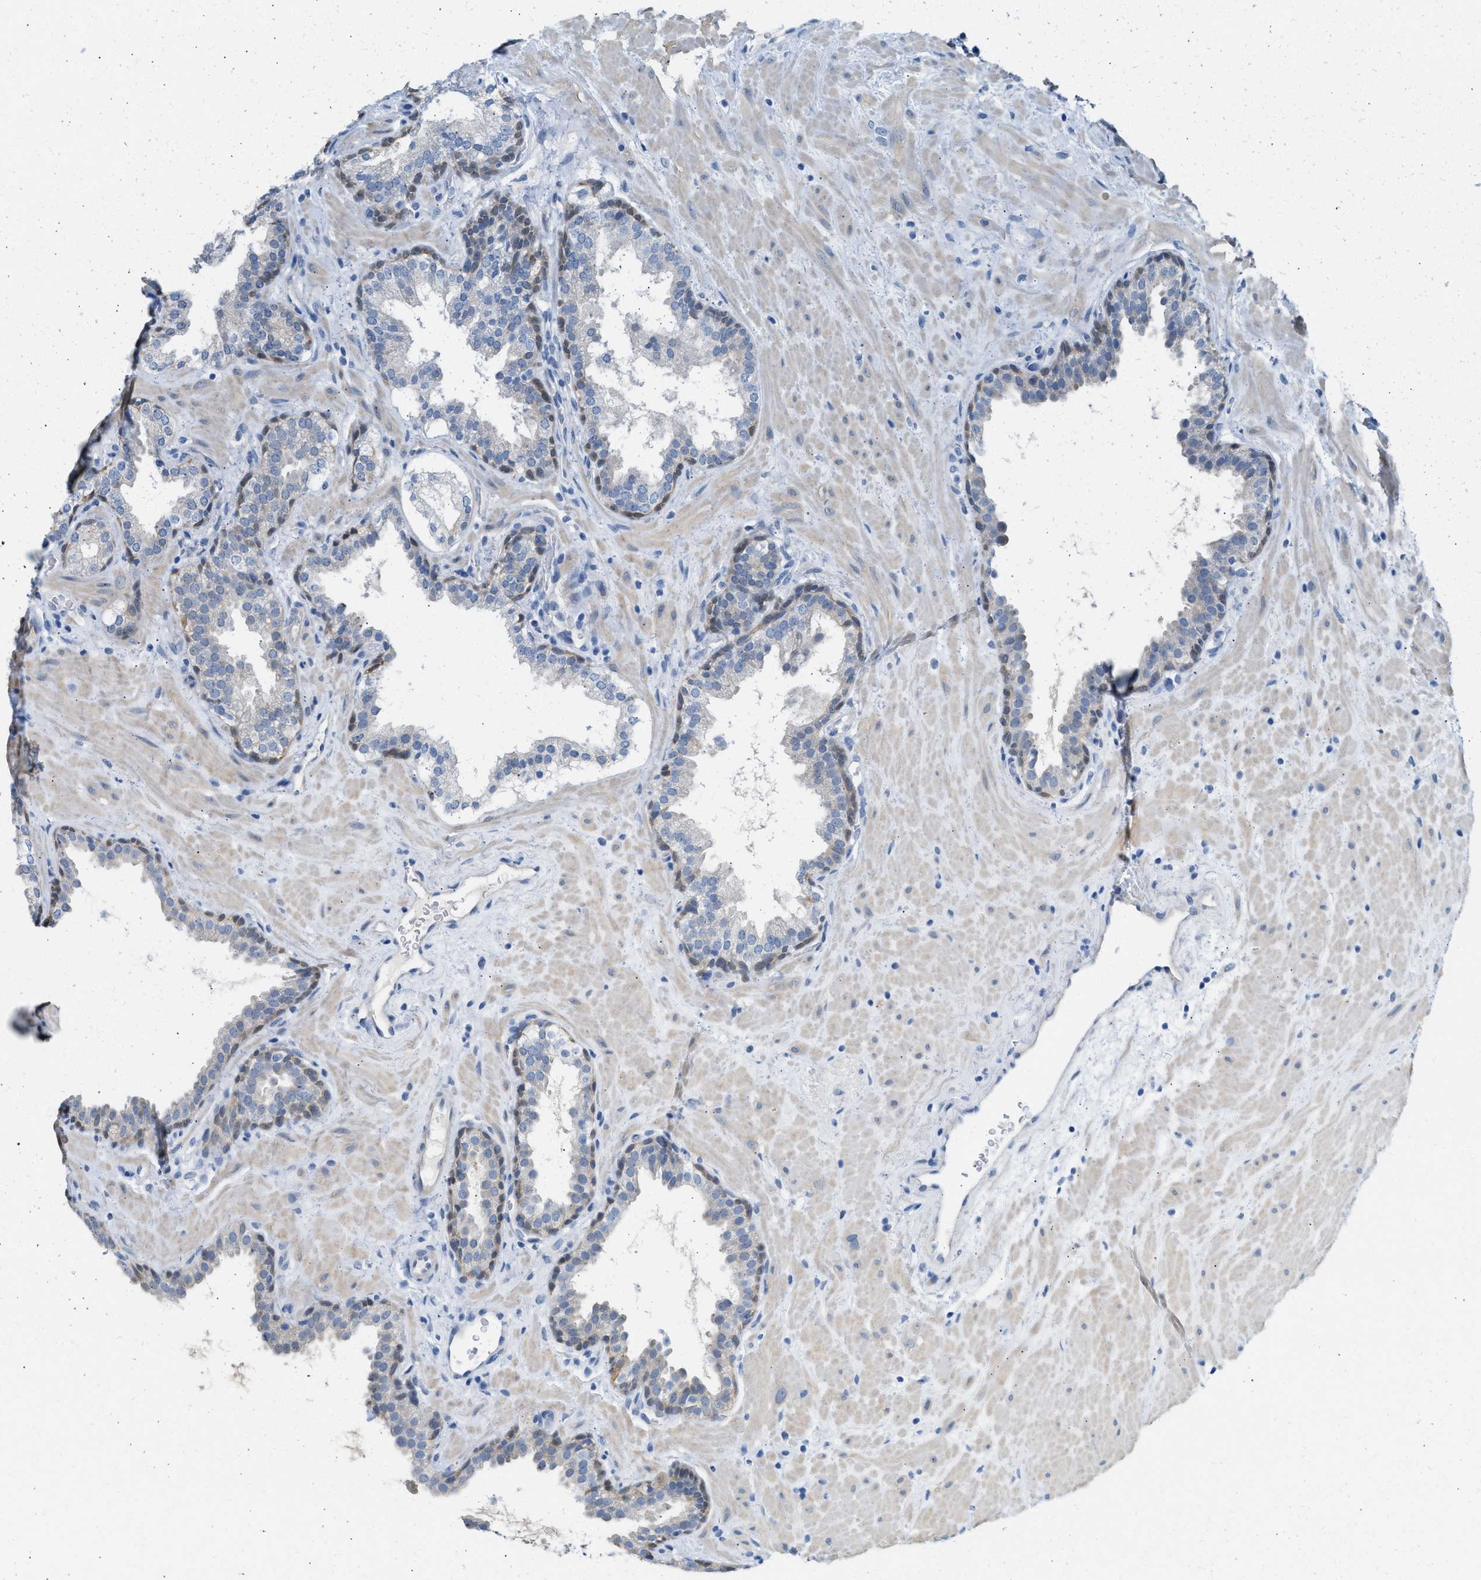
{"staining": {"intensity": "moderate", "quantity": "<25%", "location": "cytoplasmic/membranous"}, "tissue": "prostate", "cell_type": "Glandular cells", "image_type": "normal", "snomed": [{"axis": "morphology", "description": "Normal tissue, NOS"}, {"axis": "topography", "description": "Prostate"}], "caption": "Immunohistochemical staining of unremarkable prostate demonstrates <25% levels of moderate cytoplasmic/membranous protein positivity in approximately <25% of glandular cells.", "gene": "SPAM1", "patient": {"sex": "male", "age": 51}}